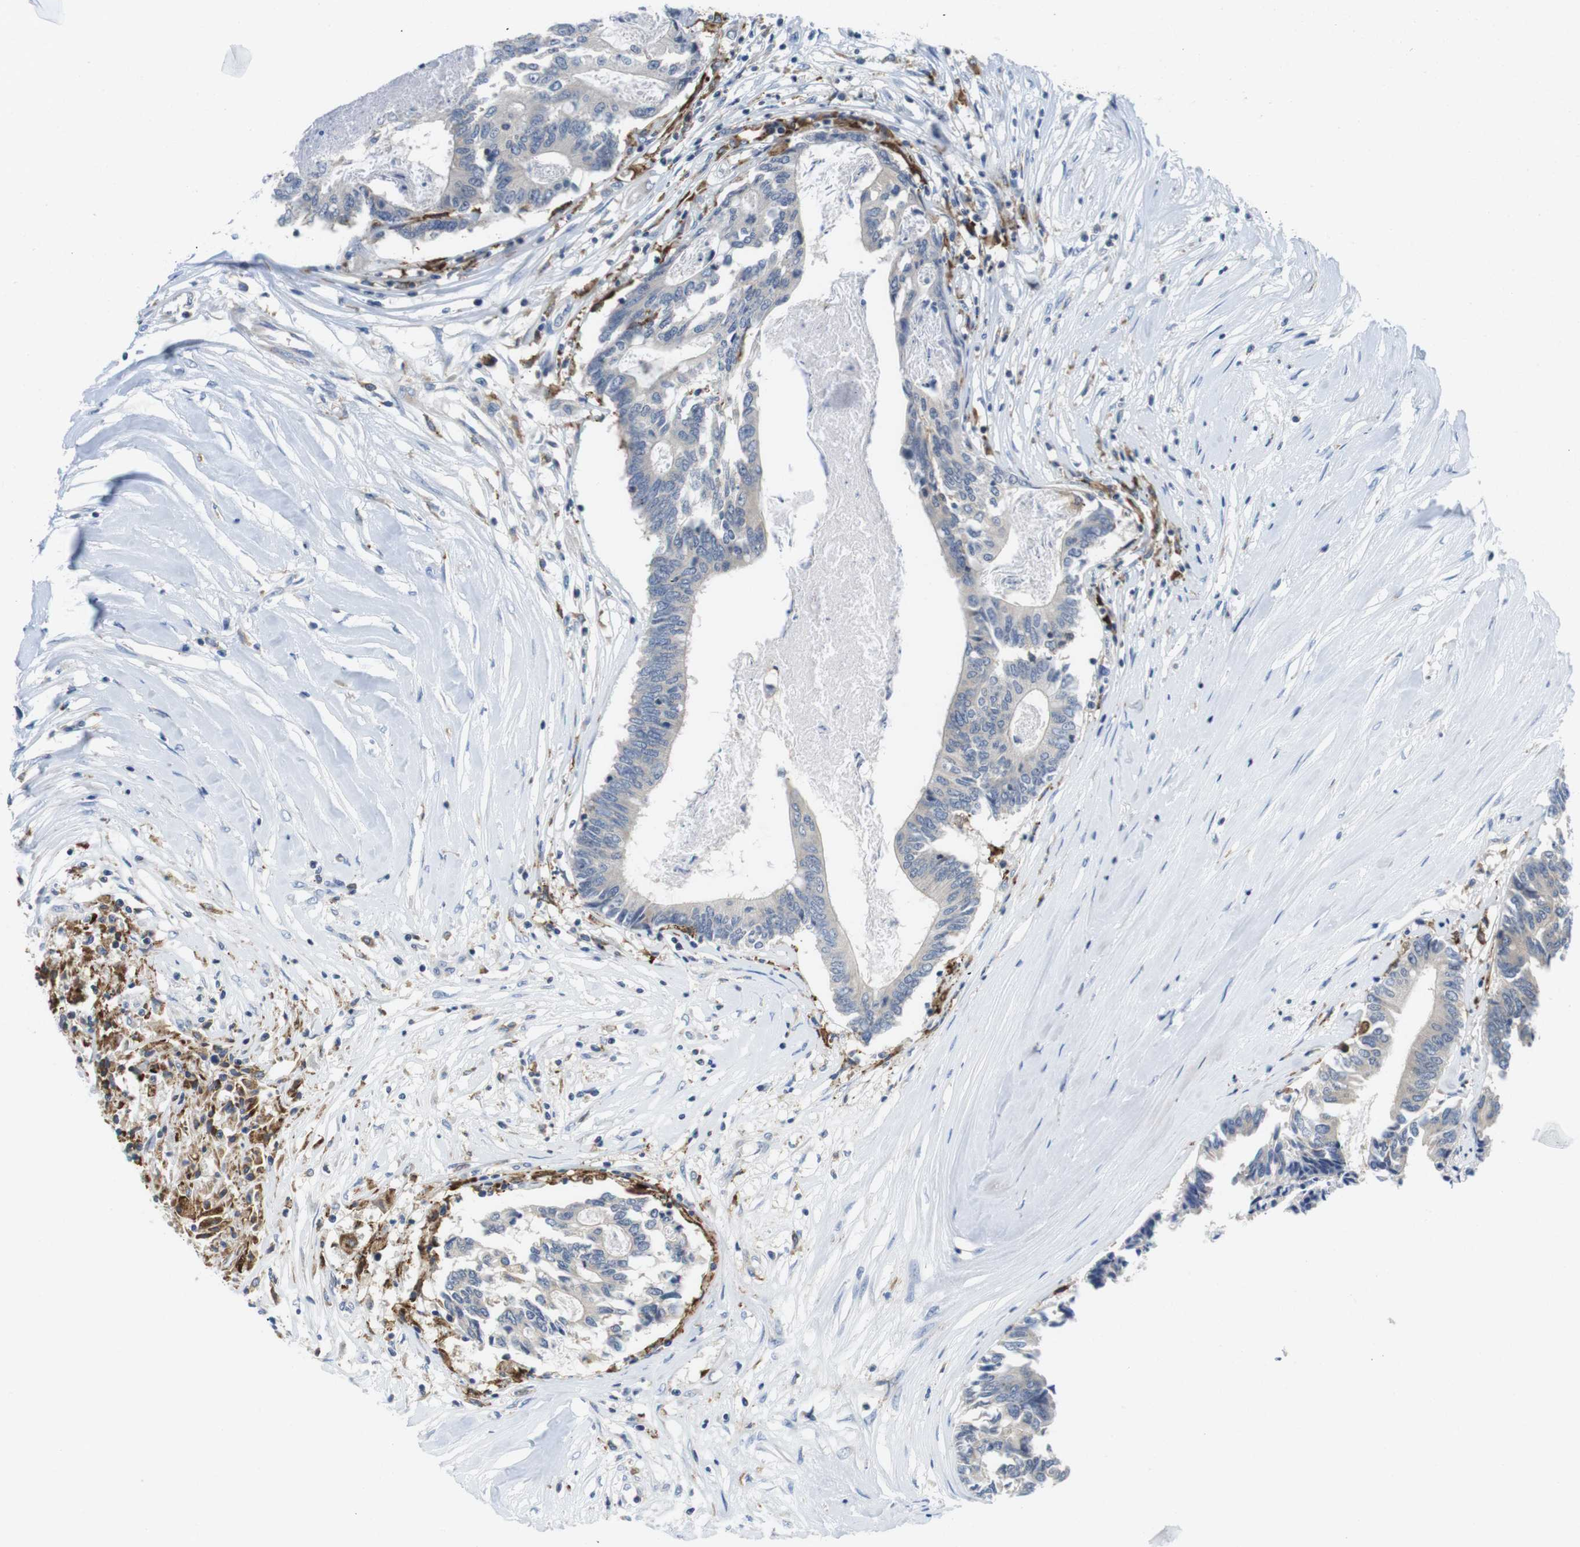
{"staining": {"intensity": "moderate", "quantity": "25%-75%", "location": "cytoplasmic/membranous"}, "tissue": "colorectal cancer", "cell_type": "Tumor cells", "image_type": "cancer", "snomed": [{"axis": "morphology", "description": "Adenocarcinoma, NOS"}, {"axis": "topography", "description": "Rectum"}], "caption": "There is medium levels of moderate cytoplasmic/membranous staining in tumor cells of adenocarcinoma (colorectal), as demonstrated by immunohistochemical staining (brown color).", "gene": "CNGA2", "patient": {"sex": "male", "age": 63}}